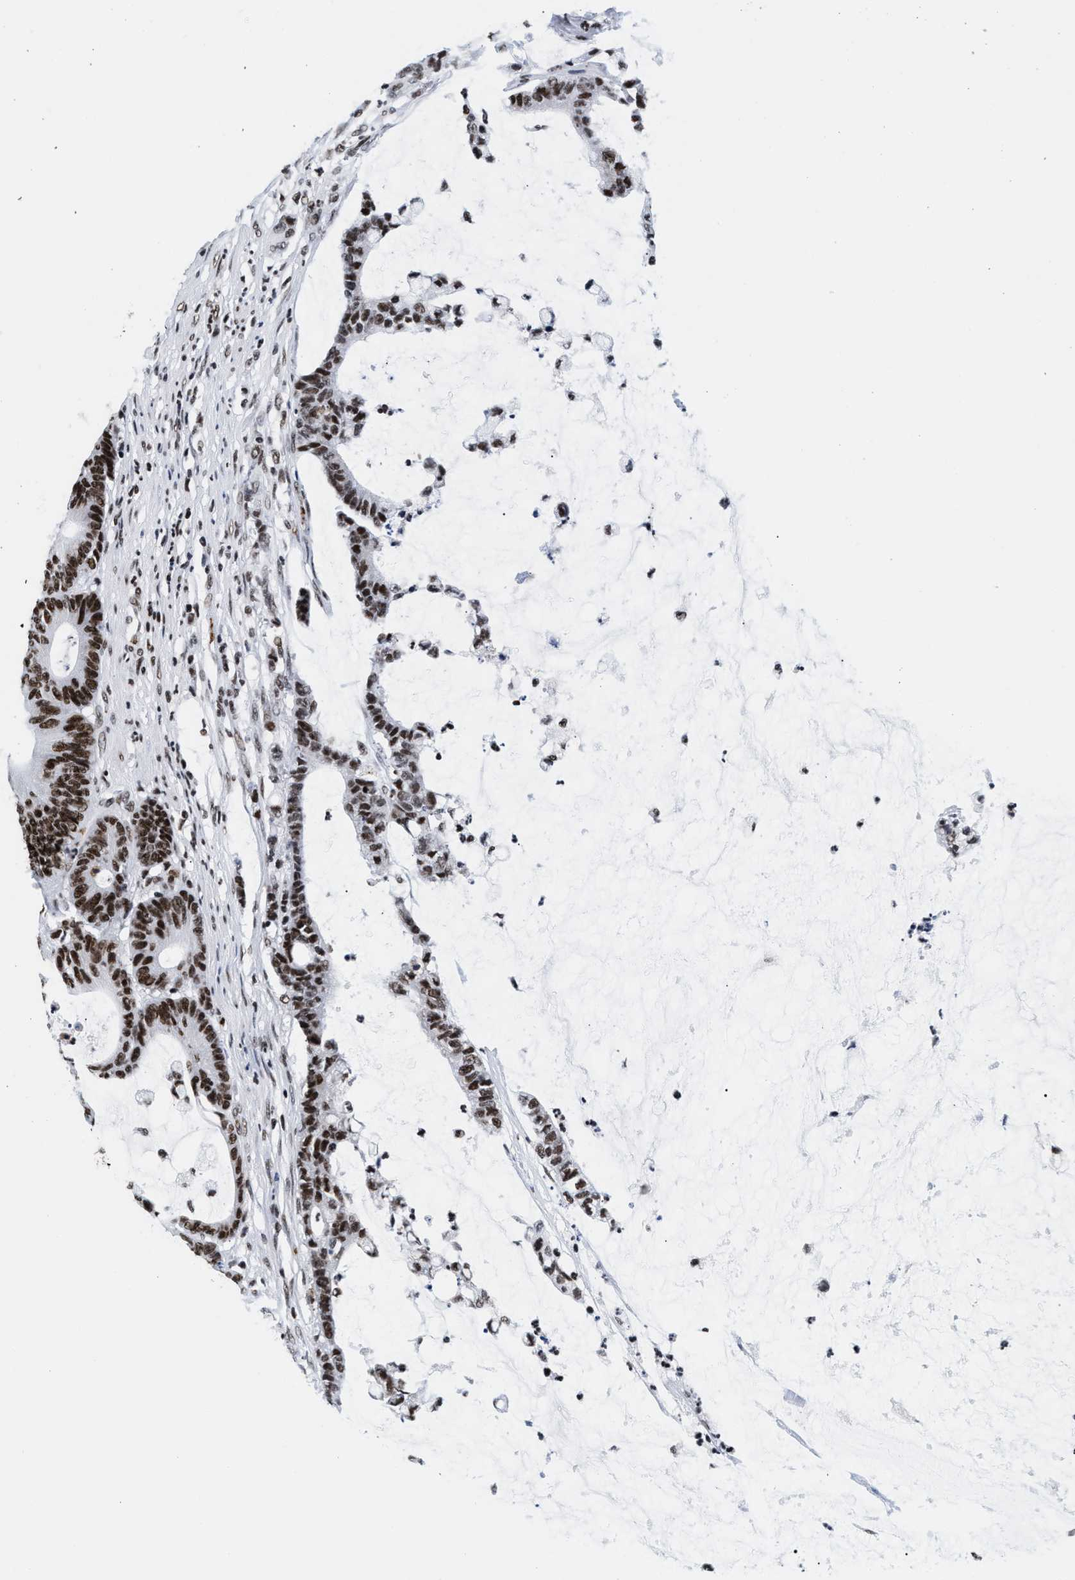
{"staining": {"intensity": "strong", "quantity": ">75%", "location": "nuclear"}, "tissue": "colorectal cancer", "cell_type": "Tumor cells", "image_type": "cancer", "snomed": [{"axis": "morphology", "description": "Adenocarcinoma, NOS"}, {"axis": "topography", "description": "Colon"}], "caption": "Protein expression analysis of human adenocarcinoma (colorectal) reveals strong nuclear expression in about >75% of tumor cells.", "gene": "RAD21", "patient": {"sex": "female", "age": 84}}